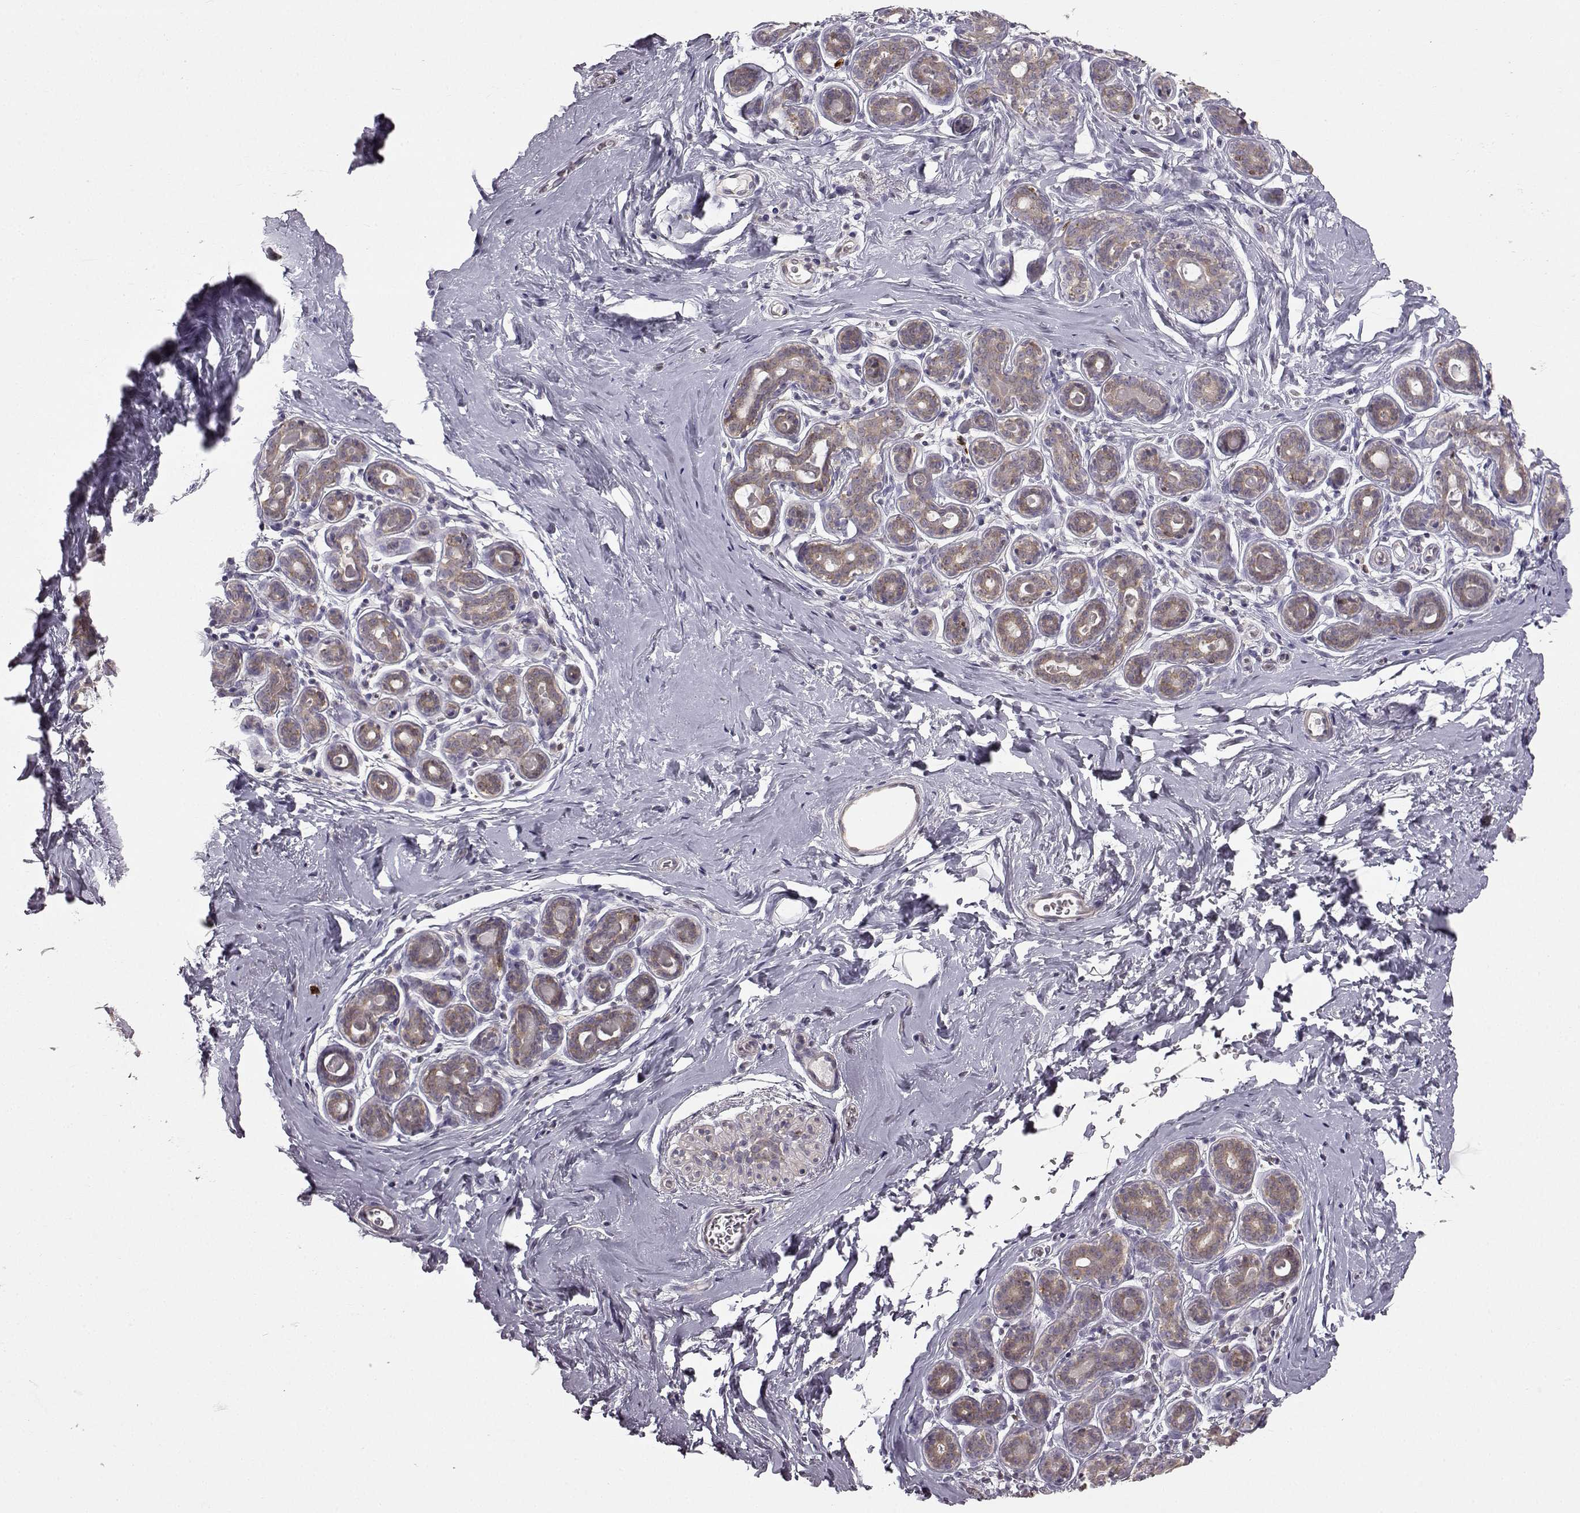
{"staining": {"intensity": "weak", "quantity": ">75%", "location": "cytoplasmic/membranous"}, "tissue": "breast", "cell_type": "Glandular cells", "image_type": "normal", "snomed": [{"axis": "morphology", "description": "Normal tissue, NOS"}, {"axis": "topography", "description": "Skin"}, {"axis": "topography", "description": "Breast"}], "caption": "Protein staining of benign breast demonstrates weak cytoplasmic/membranous expression in approximately >75% of glandular cells.", "gene": "SPAG17", "patient": {"sex": "female", "age": 43}}